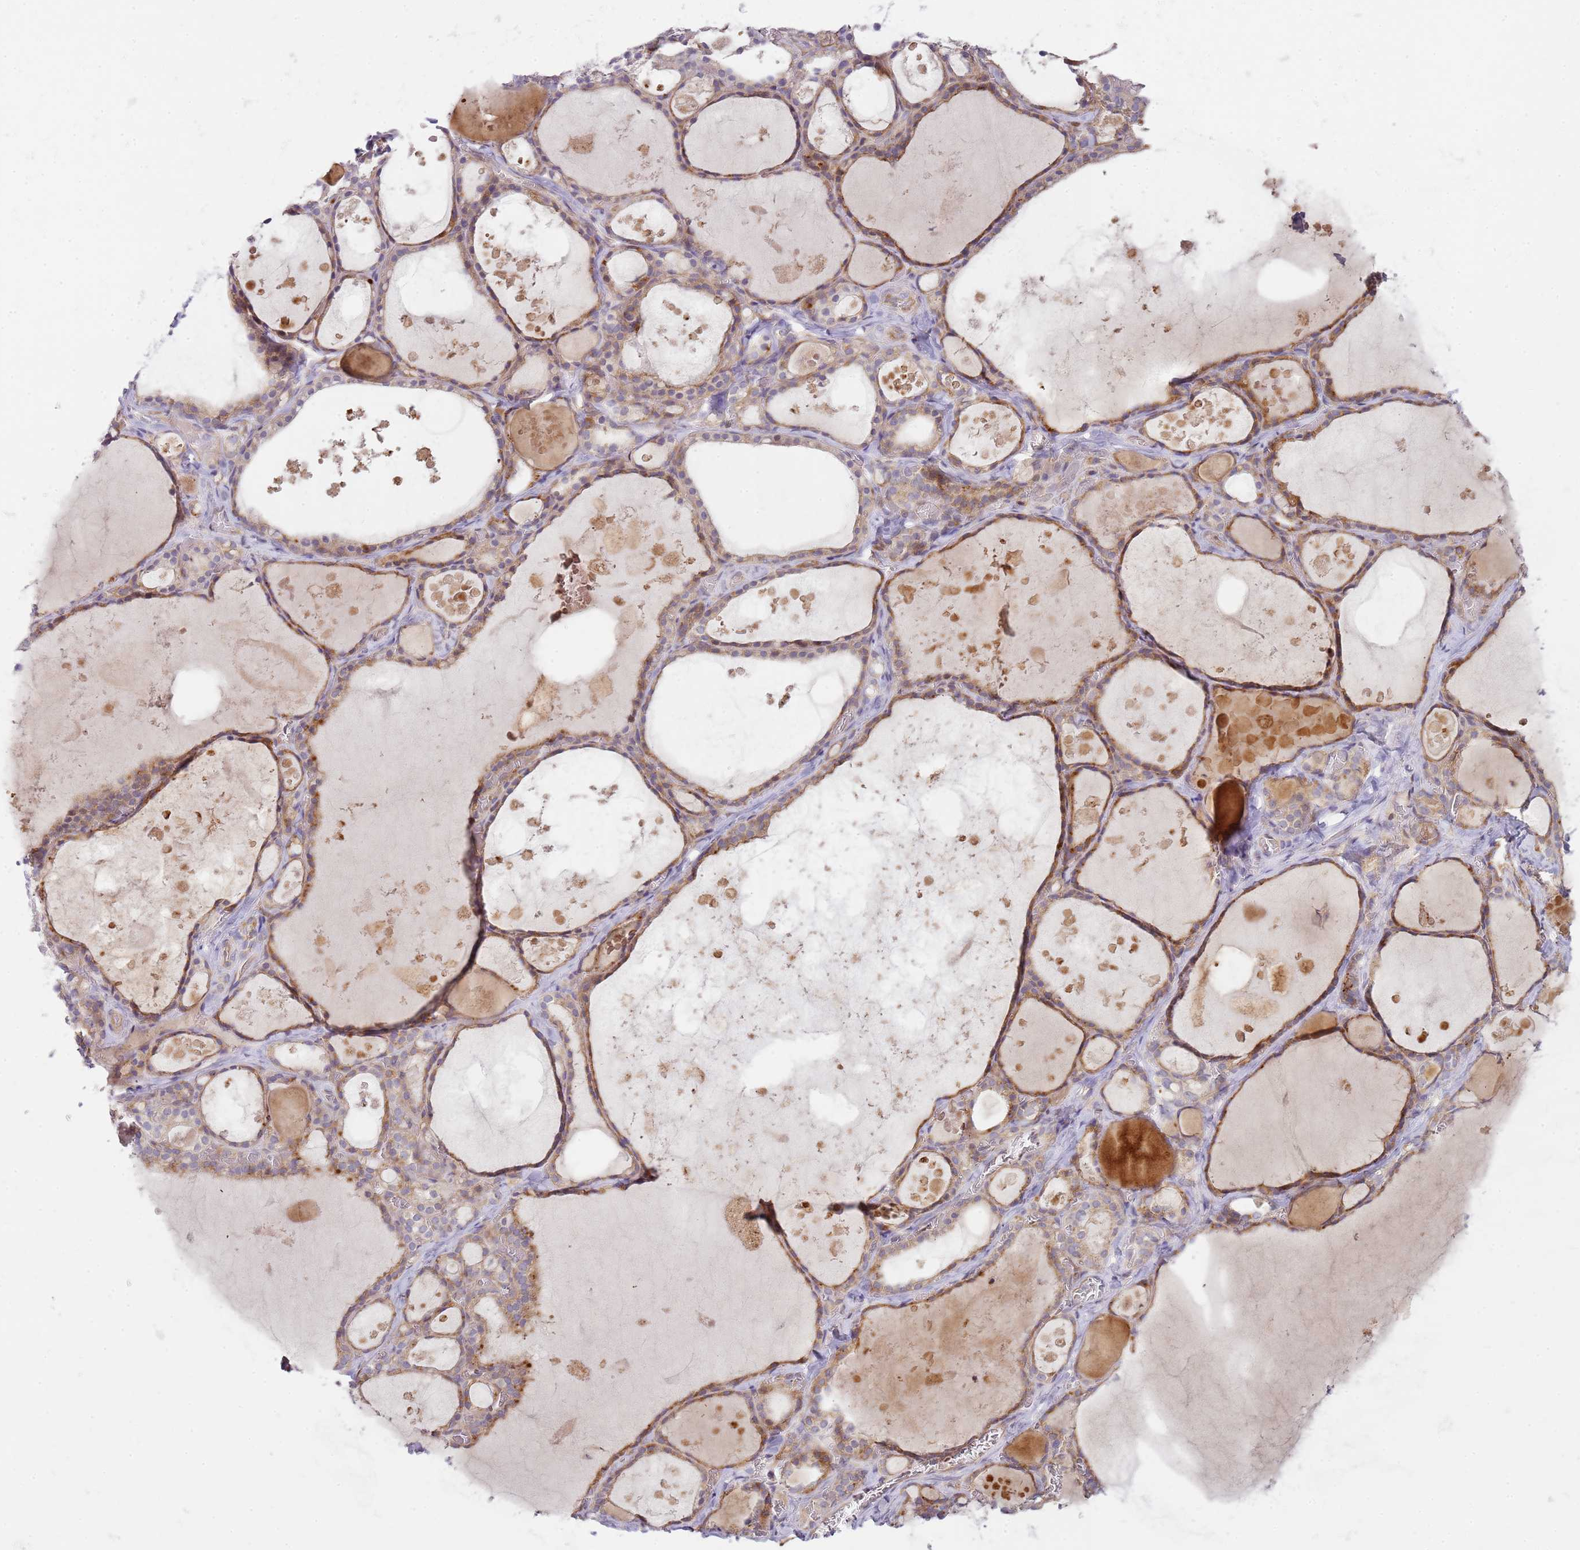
{"staining": {"intensity": "moderate", "quantity": ">75%", "location": "cytoplasmic/membranous"}, "tissue": "thyroid gland", "cell_type": "Glandular cells", "image_type": "normal", "snomed": [{"axis": "morphology", "description": "Normal tissue, NOS"}, {"axis": "topography", "description": "Thyroid gland"}], "caption": "Unremarkable thyroid gland displays moderate cytoplasmic/membranous positivity in about >75% of glandular cells, visualized by immunohistochemistry. The protein of interest is shown in brown color, while the nuclei are stained blue.", "gene": "GRAP", "patient": {"sex": "male", "age": 56}}